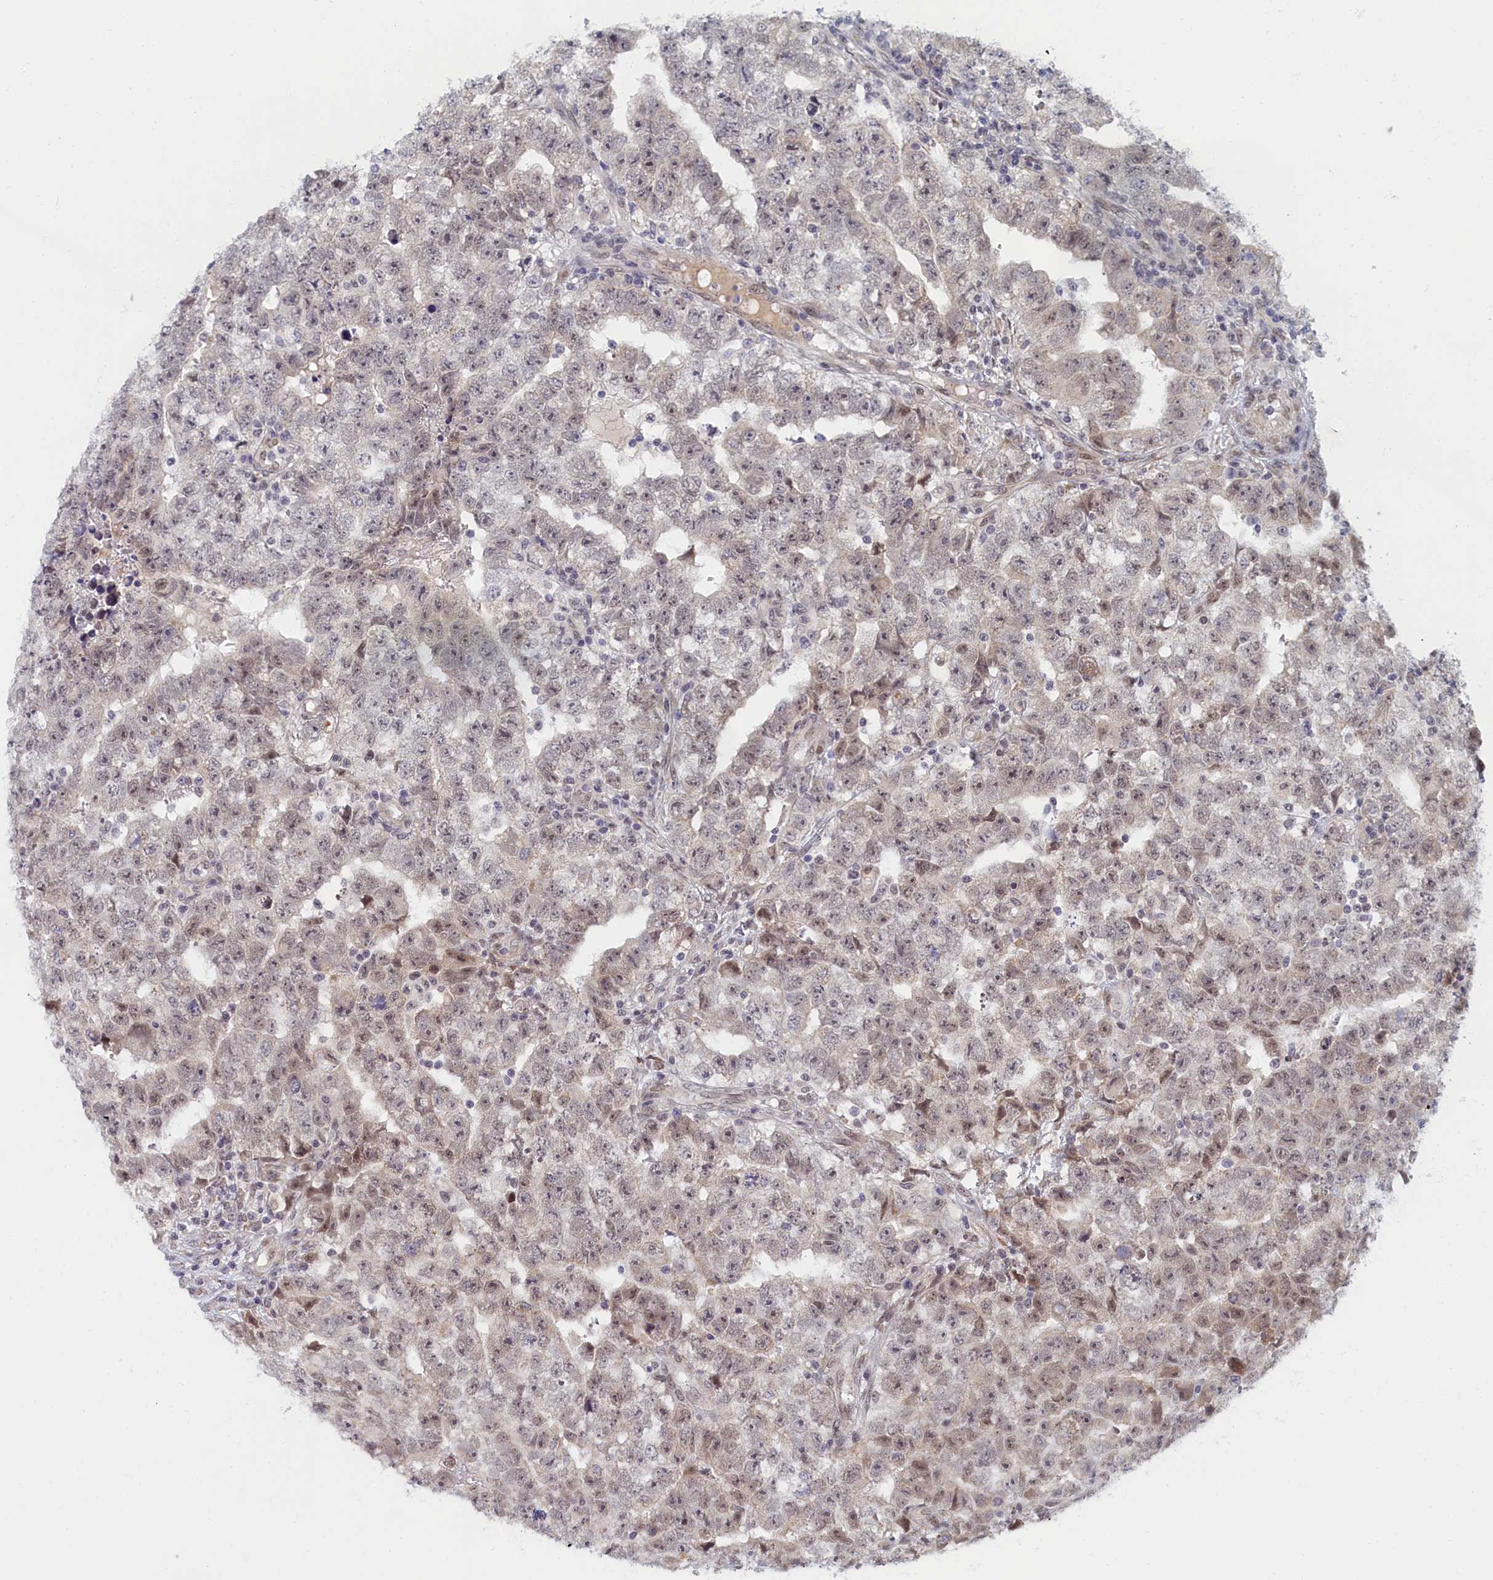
{"staining": {"intensity": "weak", "quantity": "<25%", "location": "nuclear"}, "tissue": "testis cancer", "cell_type": "Tumor cells", "image_type": "cancer", "snomed": [{"axis": "morphology", "description": "Carcinoma, Embryonal, NOS"}, {"axis": "topography", "description": "Testis"}], "caption": "Micrograph shows no protein staining in tumor cells of testis cancer tissue.", "gene": "DNAJC17", "patient": {"sex": "male", "age": 25}}